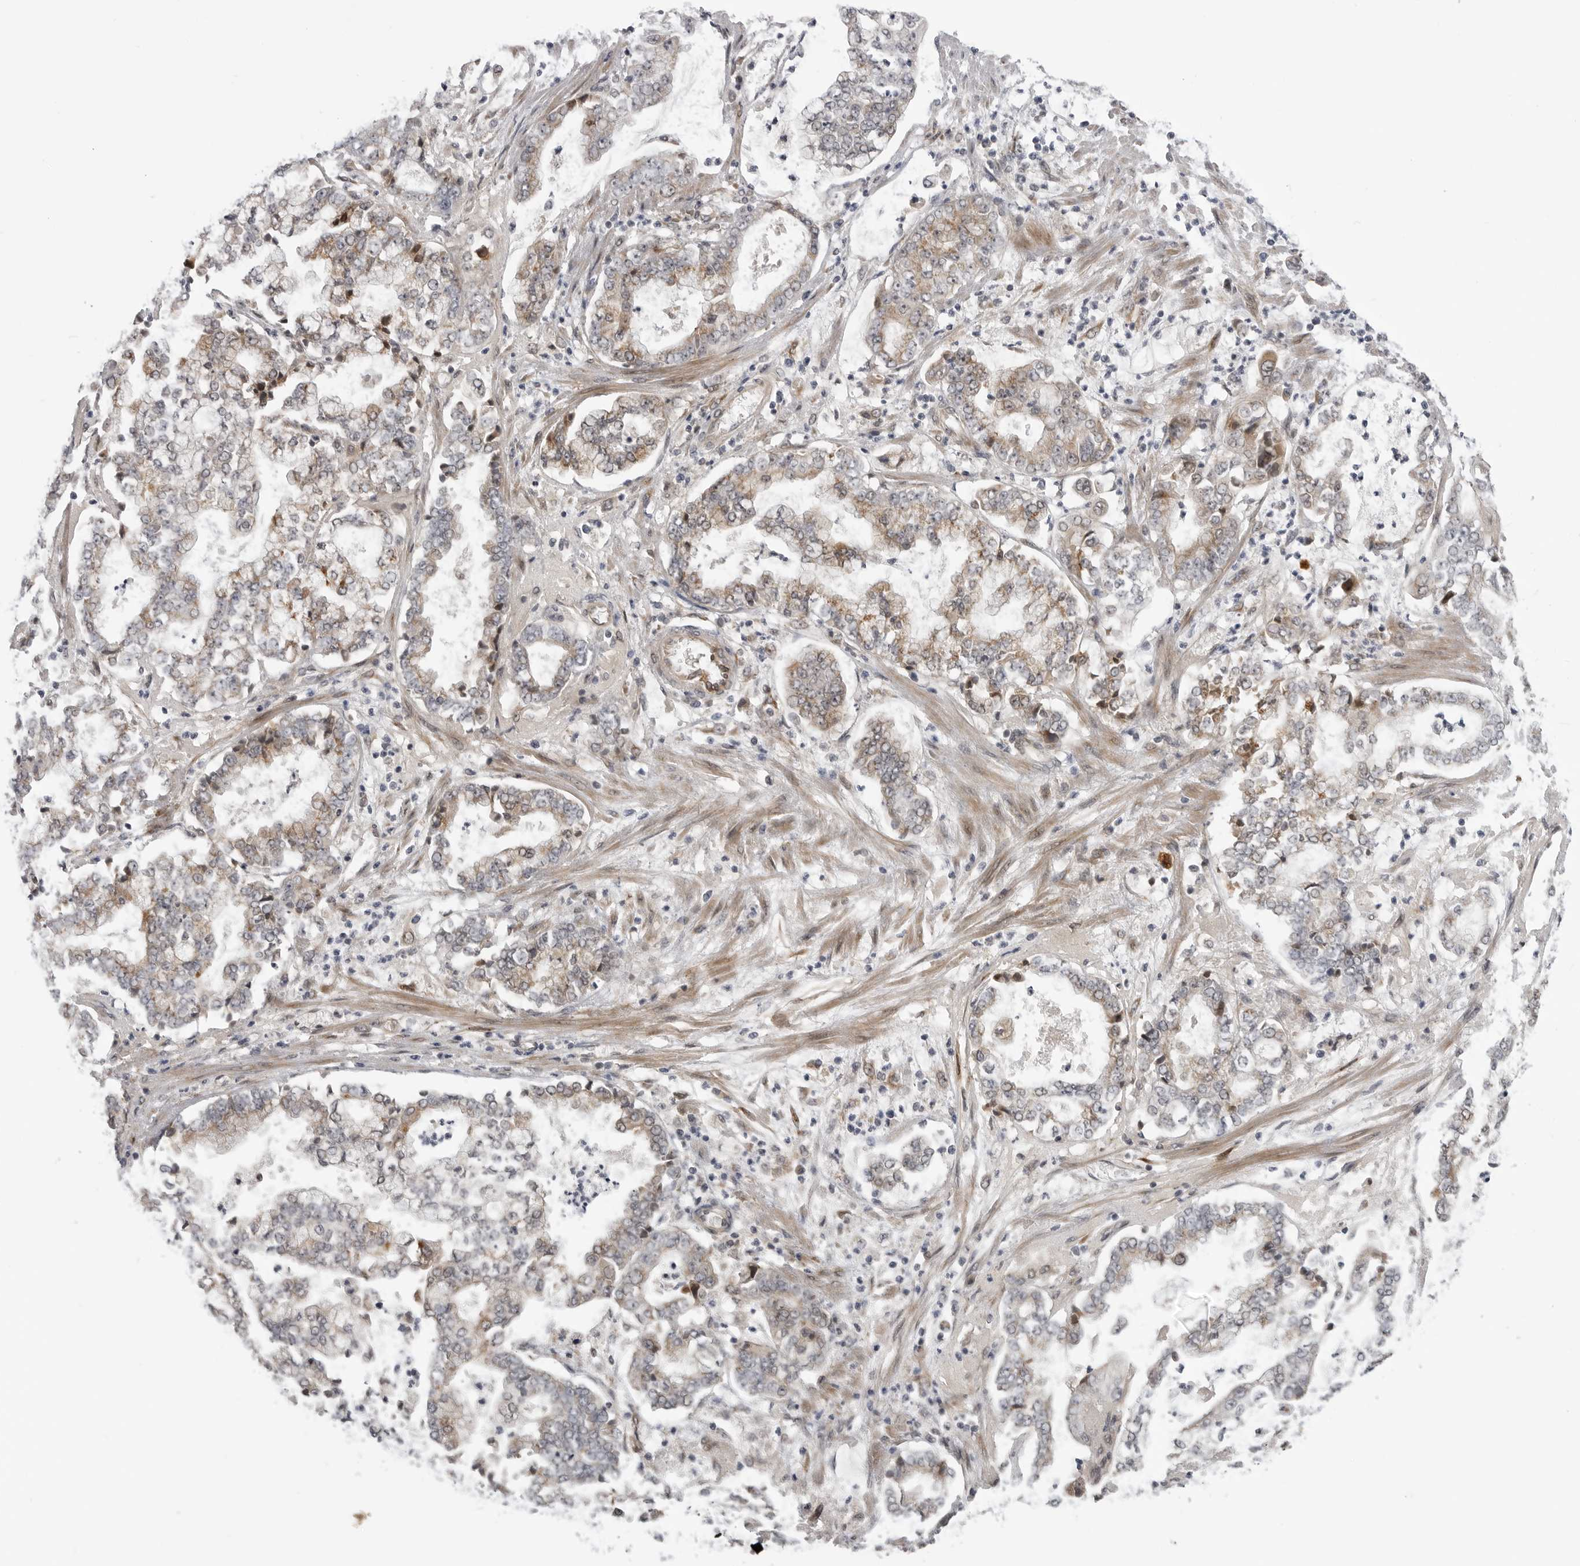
{"staining": {"intensity": "moderate", "quantity": ">75%", "location": "cytoplasmic/membranous"}, "tissue": "stomach cancer", "cell_type": "Tumor cells", "image_type": "cancer", "snomed": [{"axis": "morphology", "description": "Adenocarcinoma, NOS"}, {"axis": "topography", "description": "Stomach"}], "caption": "Approximately >75% of tumor cells in human stomach adenocarcinoma show moderate cytoplasmic/membranous protein positivity as visualized by brown immunohistochemical staining.", "gene": "LRRC45", "patient": {"sex": "male", "age": 76}}